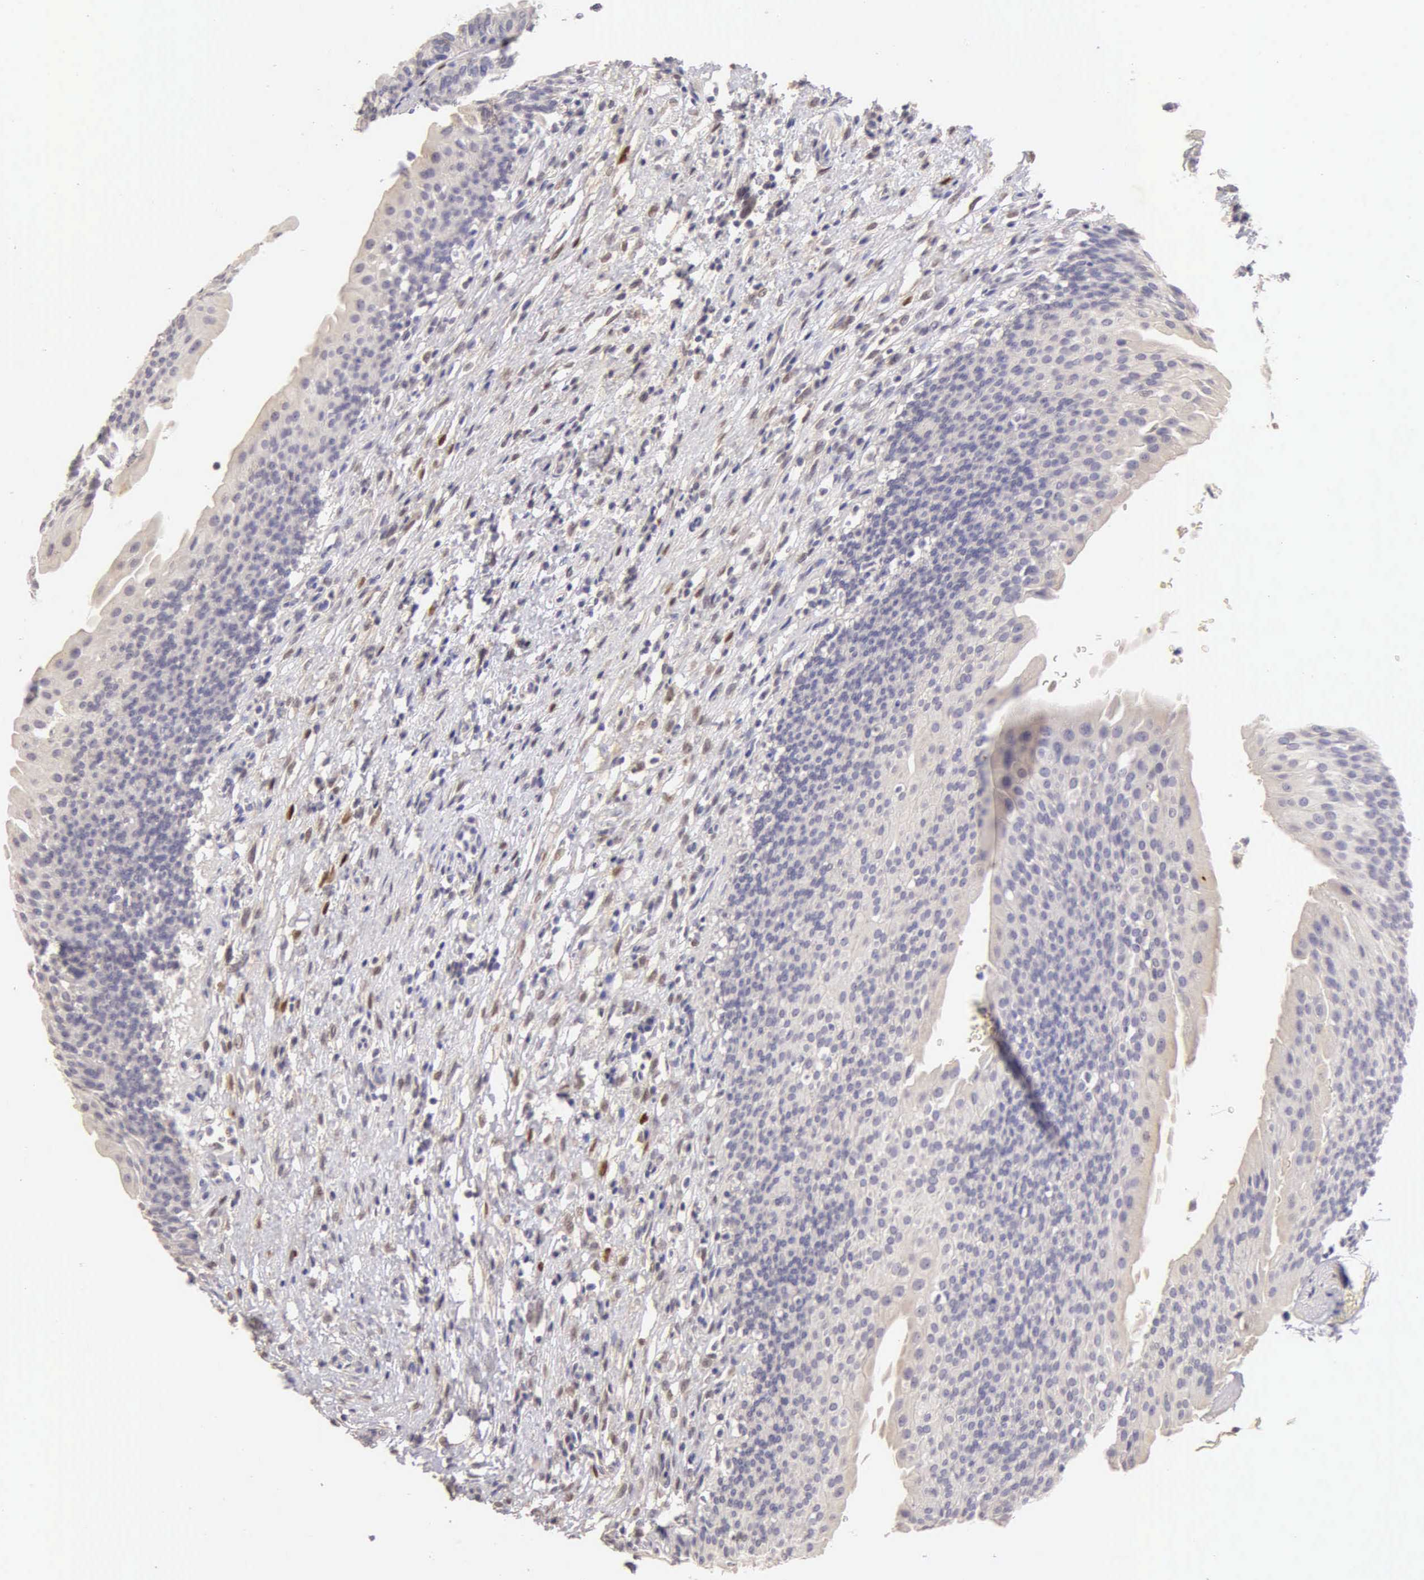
{"staining": {"intensity": "negative", "quantity": "none", "location": "none"}, "tissue": "urinary bladder", "cell_type": "Urothelial cells", "image_type": "normal", "snomed": [{"axis": "morphology", "description": "Normal tissue, NOS"}, {"axis": "morphology", "description": "Urothelial carcinoma, Low grade"}, {"axis": "topography", "description": "Smooth muscle"}, {"axis": "topography", "description": "Urinary bladder"}], "caption": "Immunohistochemistry photomicrograph of unremarkable urinary bladder: urinary bladder stained with DAB (3,3'-diaminobenzidine) demonstrates no significant protein positivity in urothelial cells.", "gene": "ESR1", "patient": {"sex": "male", "age": 60}}